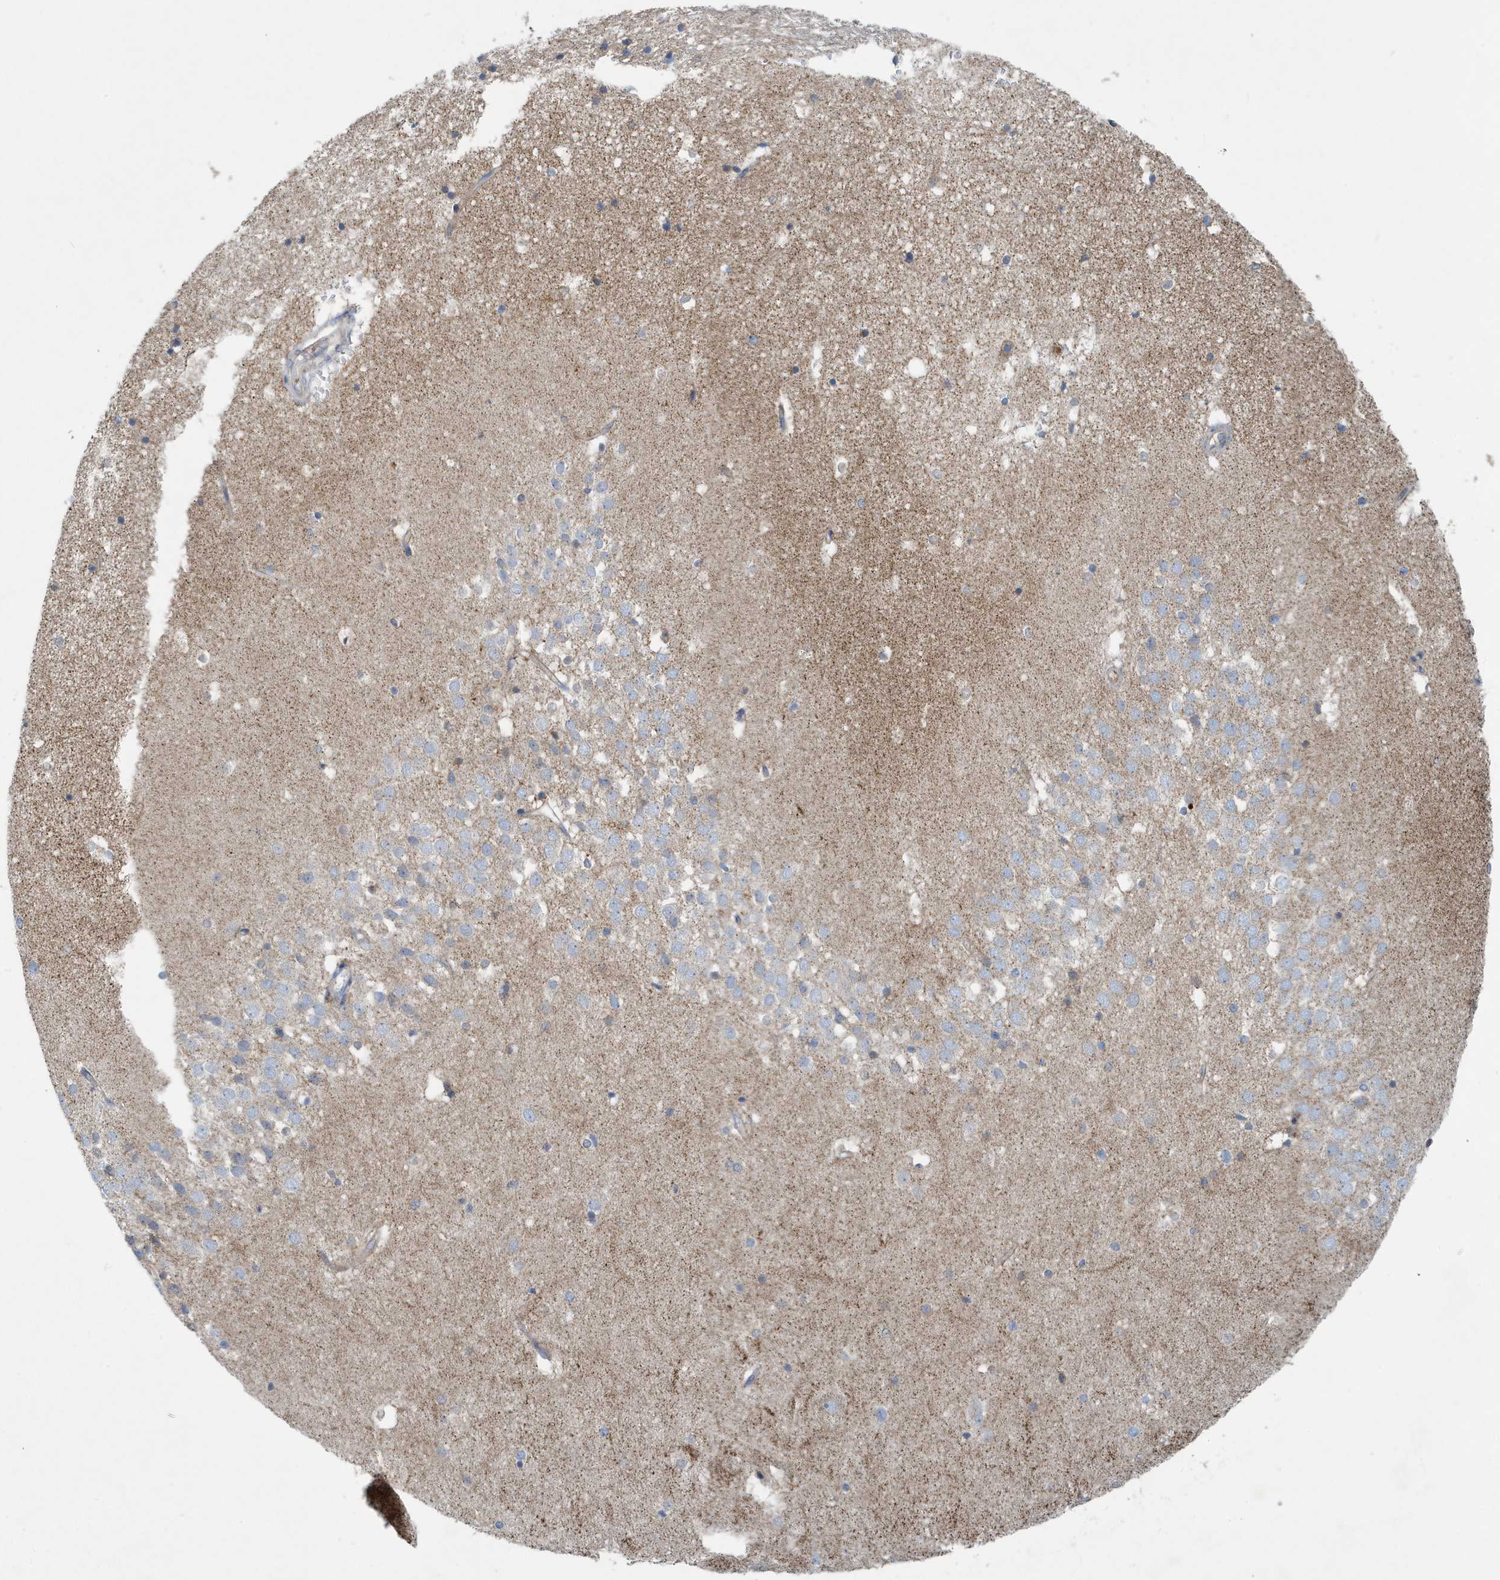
{"staining": {"intensity": "weak", "quantity": "<25%", "location": "cytoplasmic/membranous"}, "tissue": "hippocampus", "cell_type": "Glial cells", "image_type": "normal", "snomed": [{"axis": "morphology", "description": "Normal tissue, NOS"}, {"axis": "topography", "description": "Hippocampus"}], "caption": "Hippocampus stained for a protein using IHC demonstrates no staining glial cells.", "gene": "PPM1M", "patient": {"sex": "female", "age": 52}}